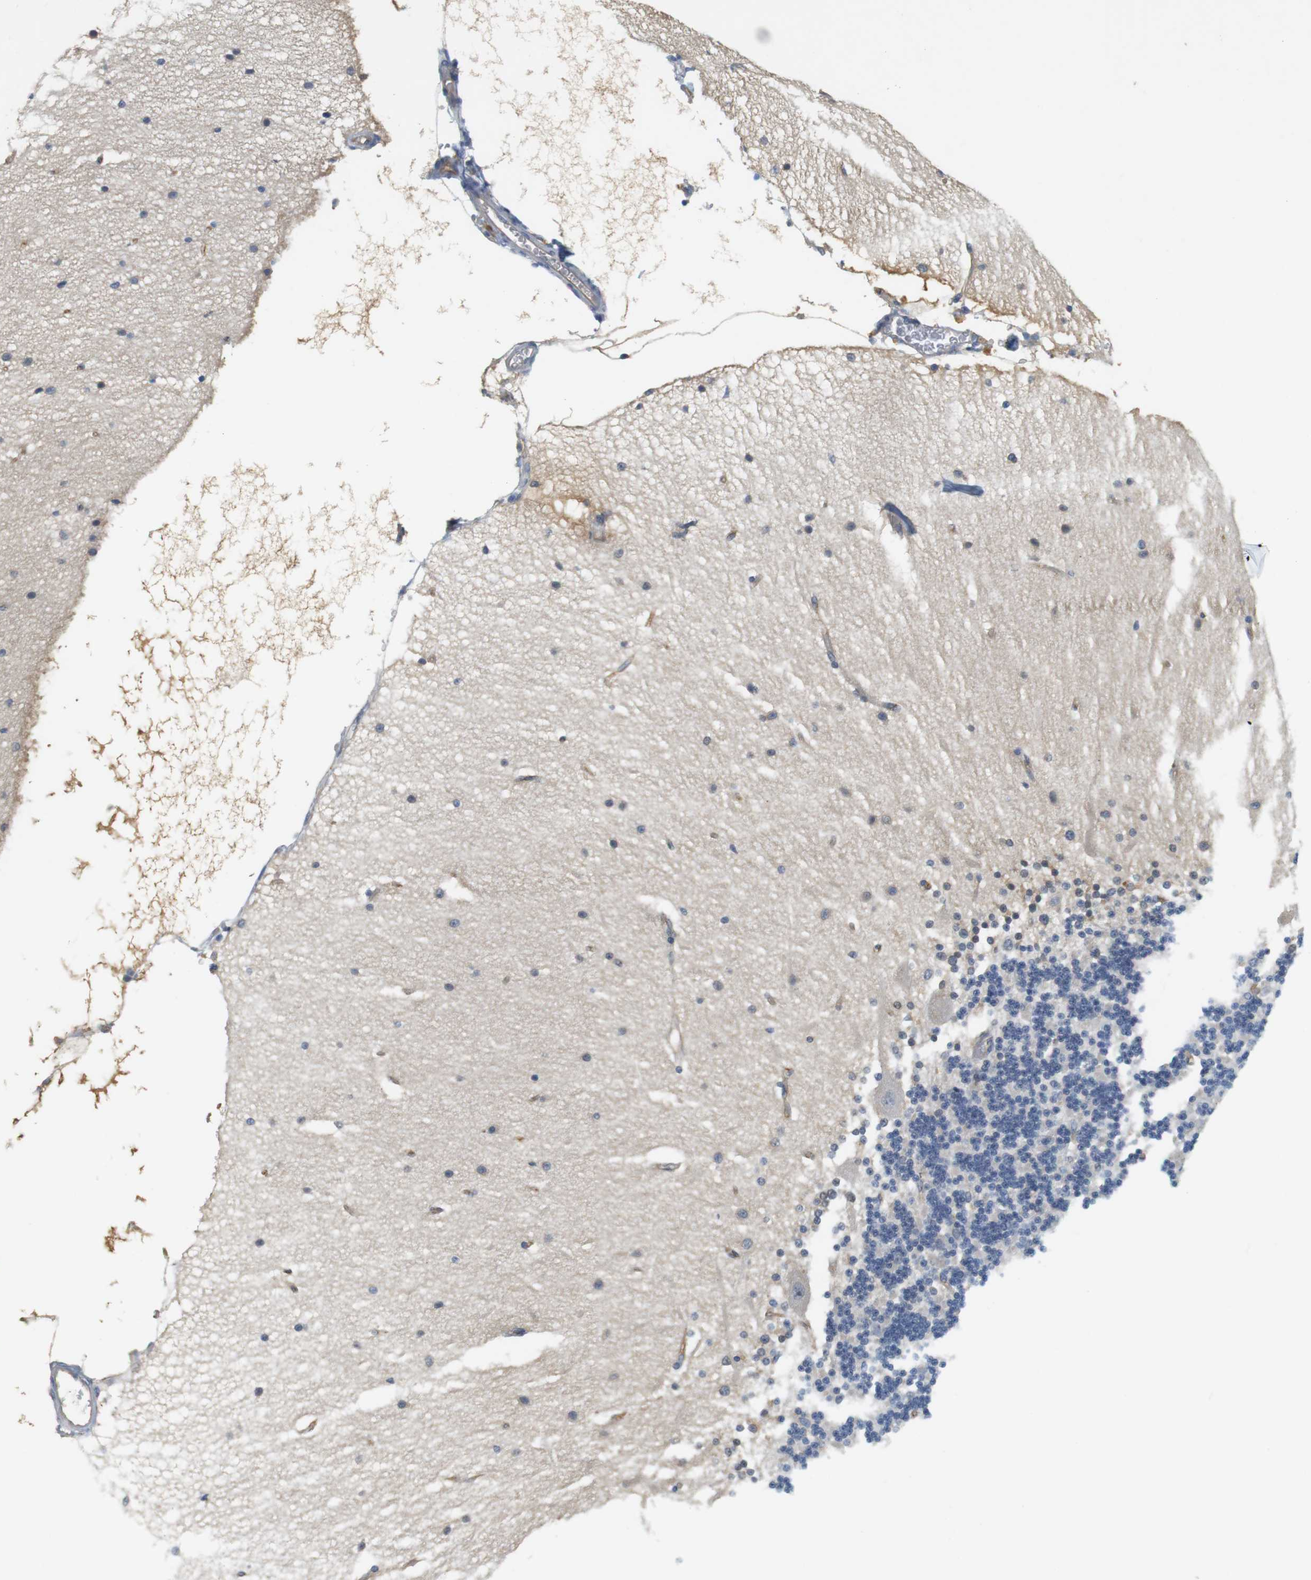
{"staining": {"intensity": "negative", "quantity": "none", "location": "none"}, "tissue": "cerebellum", "cell_type": "Cells in granular layer", "image_type": "normal", "snomed": [{"axis": "morphology", "description": "Normal tissue, NOS"}, {"axis": "topography", "description": "Cerebellum"}], "caption": "Immunohistochemistry (IHC) histopathology image of benign cerebellum stained for a protein (brown), which shows no expression in cells in granular layer. (Brightfield microscopy of DAB immunohistochemistry (IHC) at high magnification).", "gene": "OSR1", "patient": {"sex": "female", "age": 54}}